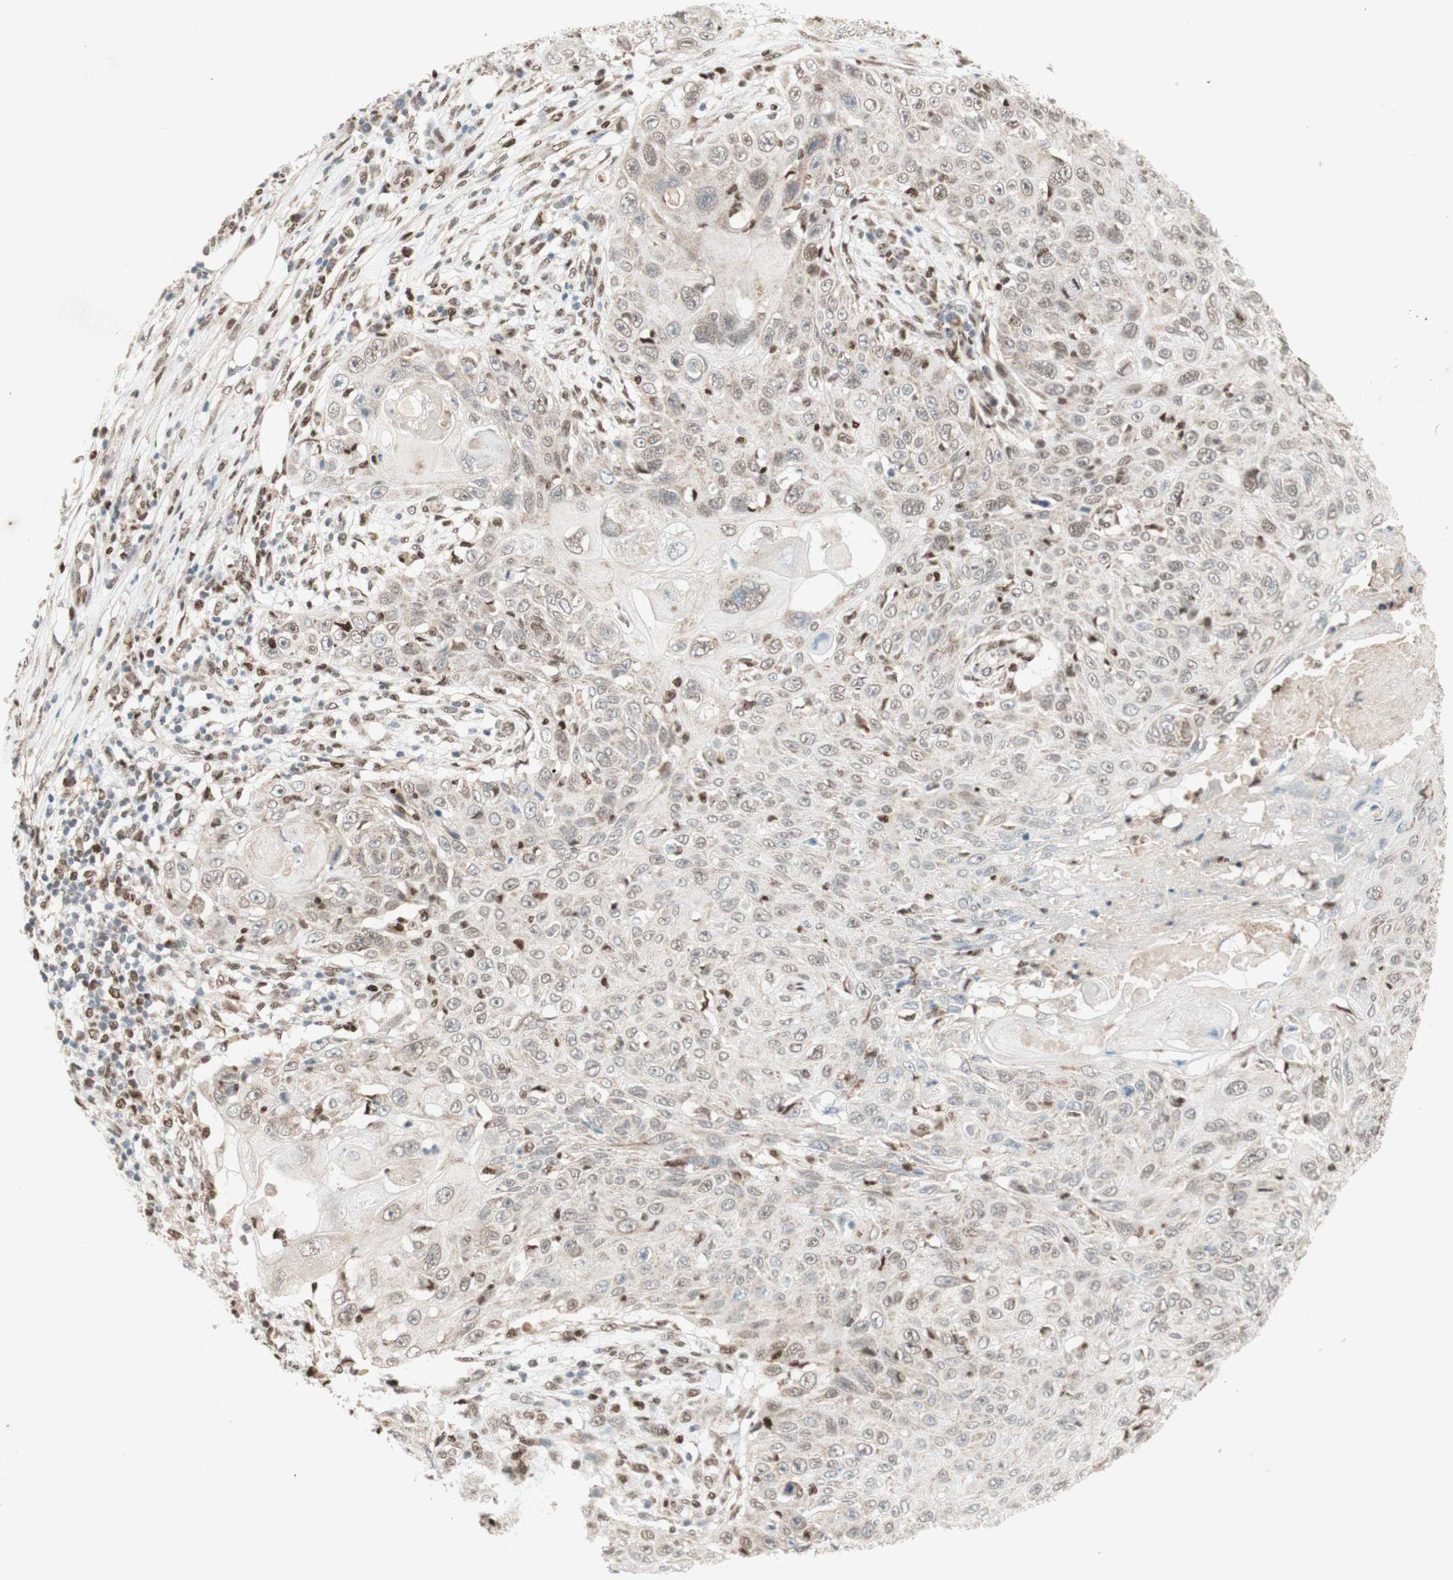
{"staining": {"intensity": "weak", "quantity": "25%-75%", "location": "cytoplasmic/membranous,nuclear"}, "tissue": "skin cancer", "cell_type": "Tumor cells", "image_type": "cancer", "snomed": [{"axis": "morphology", "description": "Squamous cell carcinoma, NOS"}, {"axis": "topography", "description": "Skin"}], "caption": "An IHC image of neoplastic tissue is shown. Protein staining in brown highlights weak cytoplasmic/membranous and nuclear positivity in skin squamous cell carcinoma within tumor cells.", "gene": "DNMT3A", "patient": {"sex": "male", "age": 86}}